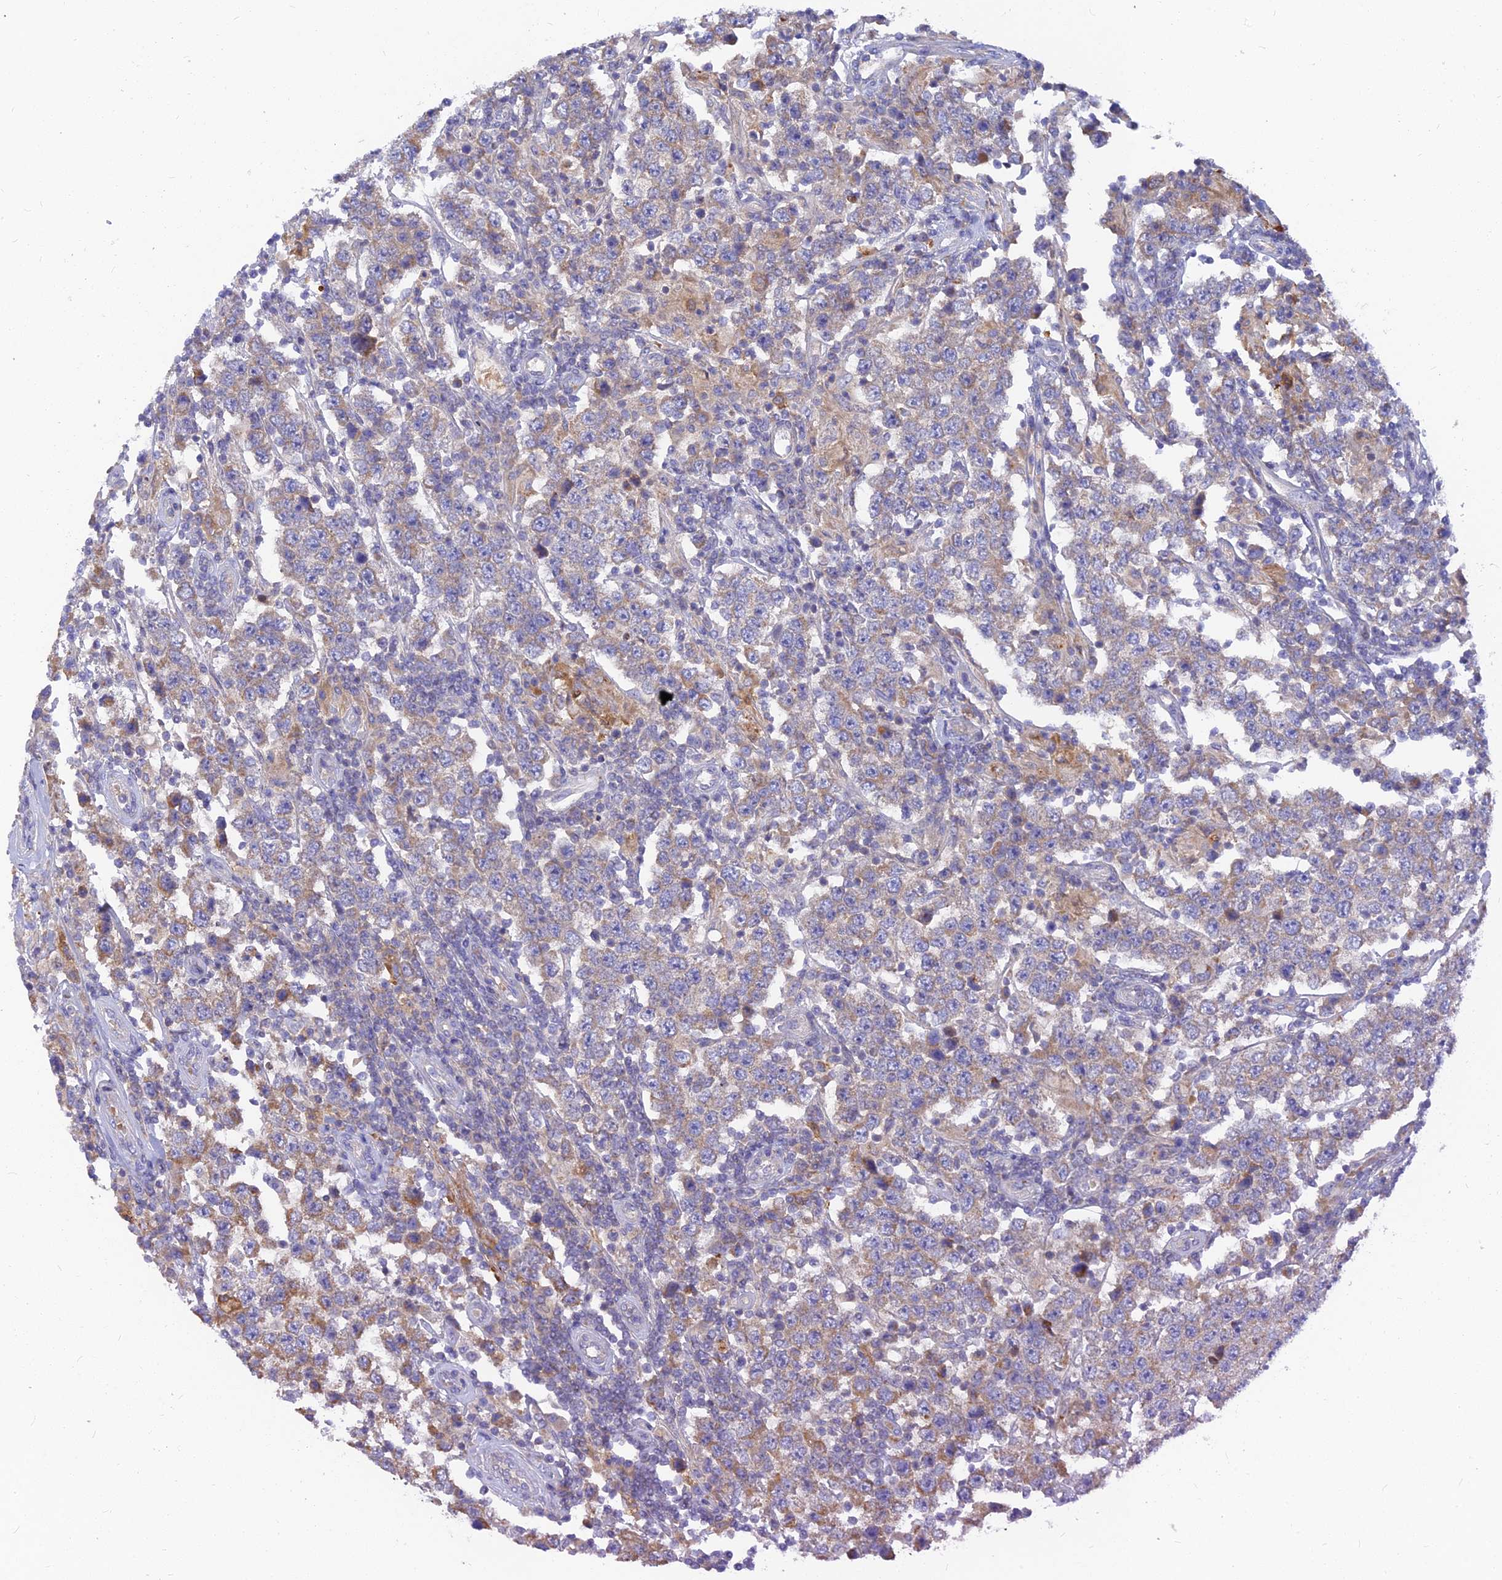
{"staining": {"intensity": "moderate", "quantity": "25%-75%", "location": "cytoplasmic/membranous"}, "tissue": "testis cancer", "cell_type": "Tumor cells", "image_type": "cancer", "snomed": [{"axis": "morphology", "description": "Normal tissue, NOS"}, {"axis": "morphology", "description": "Urothelial carcinoma, High grade"}, {"axis": "morphology", "description": "Seminoma, NOS"}, {"axis": "morphology", "description": "Carcinoma, Embryonal, NOS"}, {"axis": "topography", "description": "Urinary bladder"}, {"axis": "topography", "description": "Testis"}], "caption": "Protein staining of testis cancer (high-grade urothelial carcinoma) tissue displays moderate cytoplasmic/membranous expression in approximately 25%-75% of tumor cells.", "gene": "CACNA1B", "patient": {"sex": "male", "age": 41}}